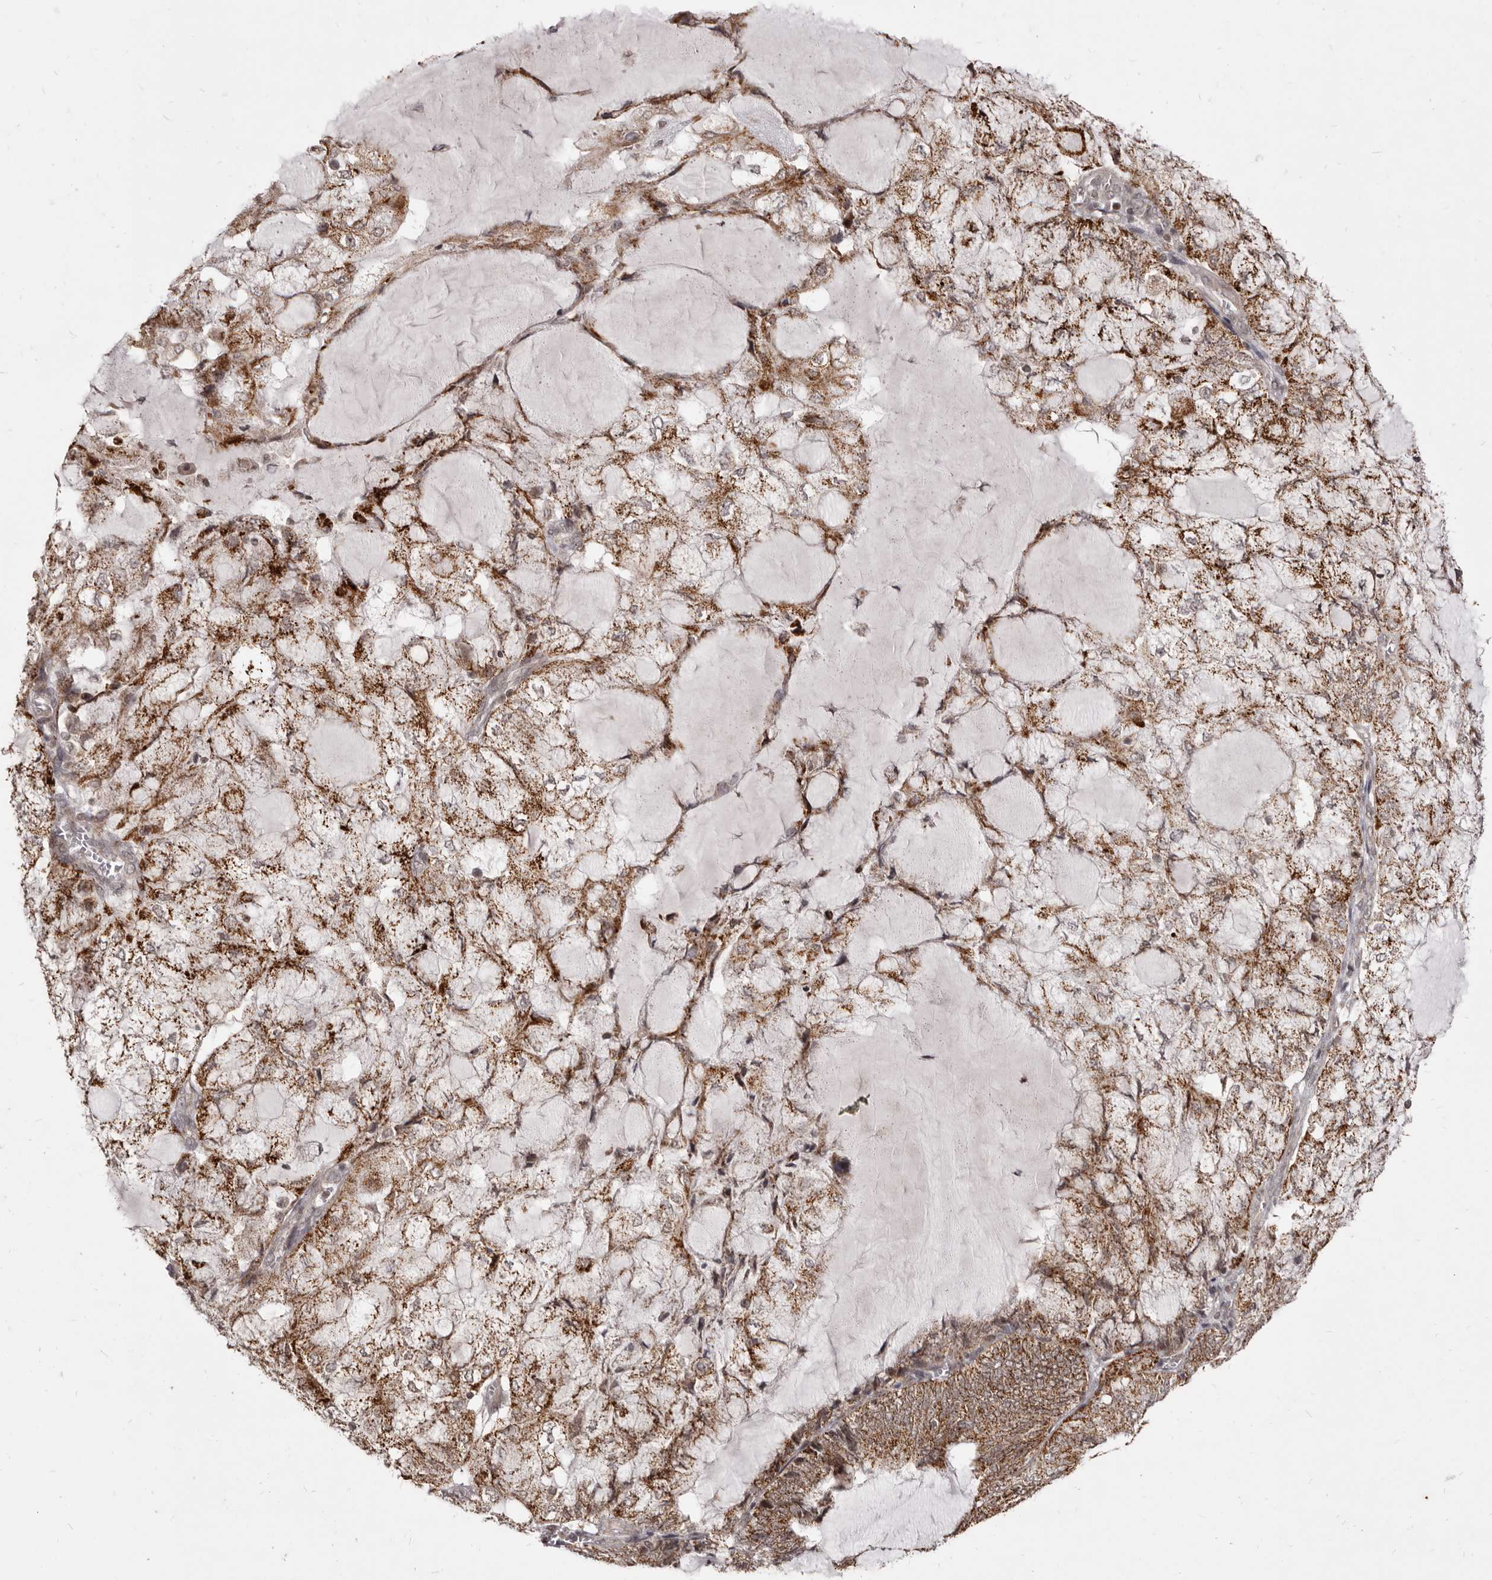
{"staining": {"intensity": "strong", "quantity": ">75%", "location": "cytoplasmic/membranous"}, "tissue": "endometrial cancer", "cell_type": "Tumor cells", "image_type": "cancer", "snomed": [{"axis": "morphology", "description": "Adenocarcinoma, NOS"}, {"axis": "topography", "description": "Endometrium"}], "caption": "This is an image of IHC staining of endometrial cancer (adenocarcinoma), which shows strong positivity in the cytoplasmic/membranous of tumor cells.", "gene": "THUMPD1", "patient": {"sex": "female", "age": 81}}